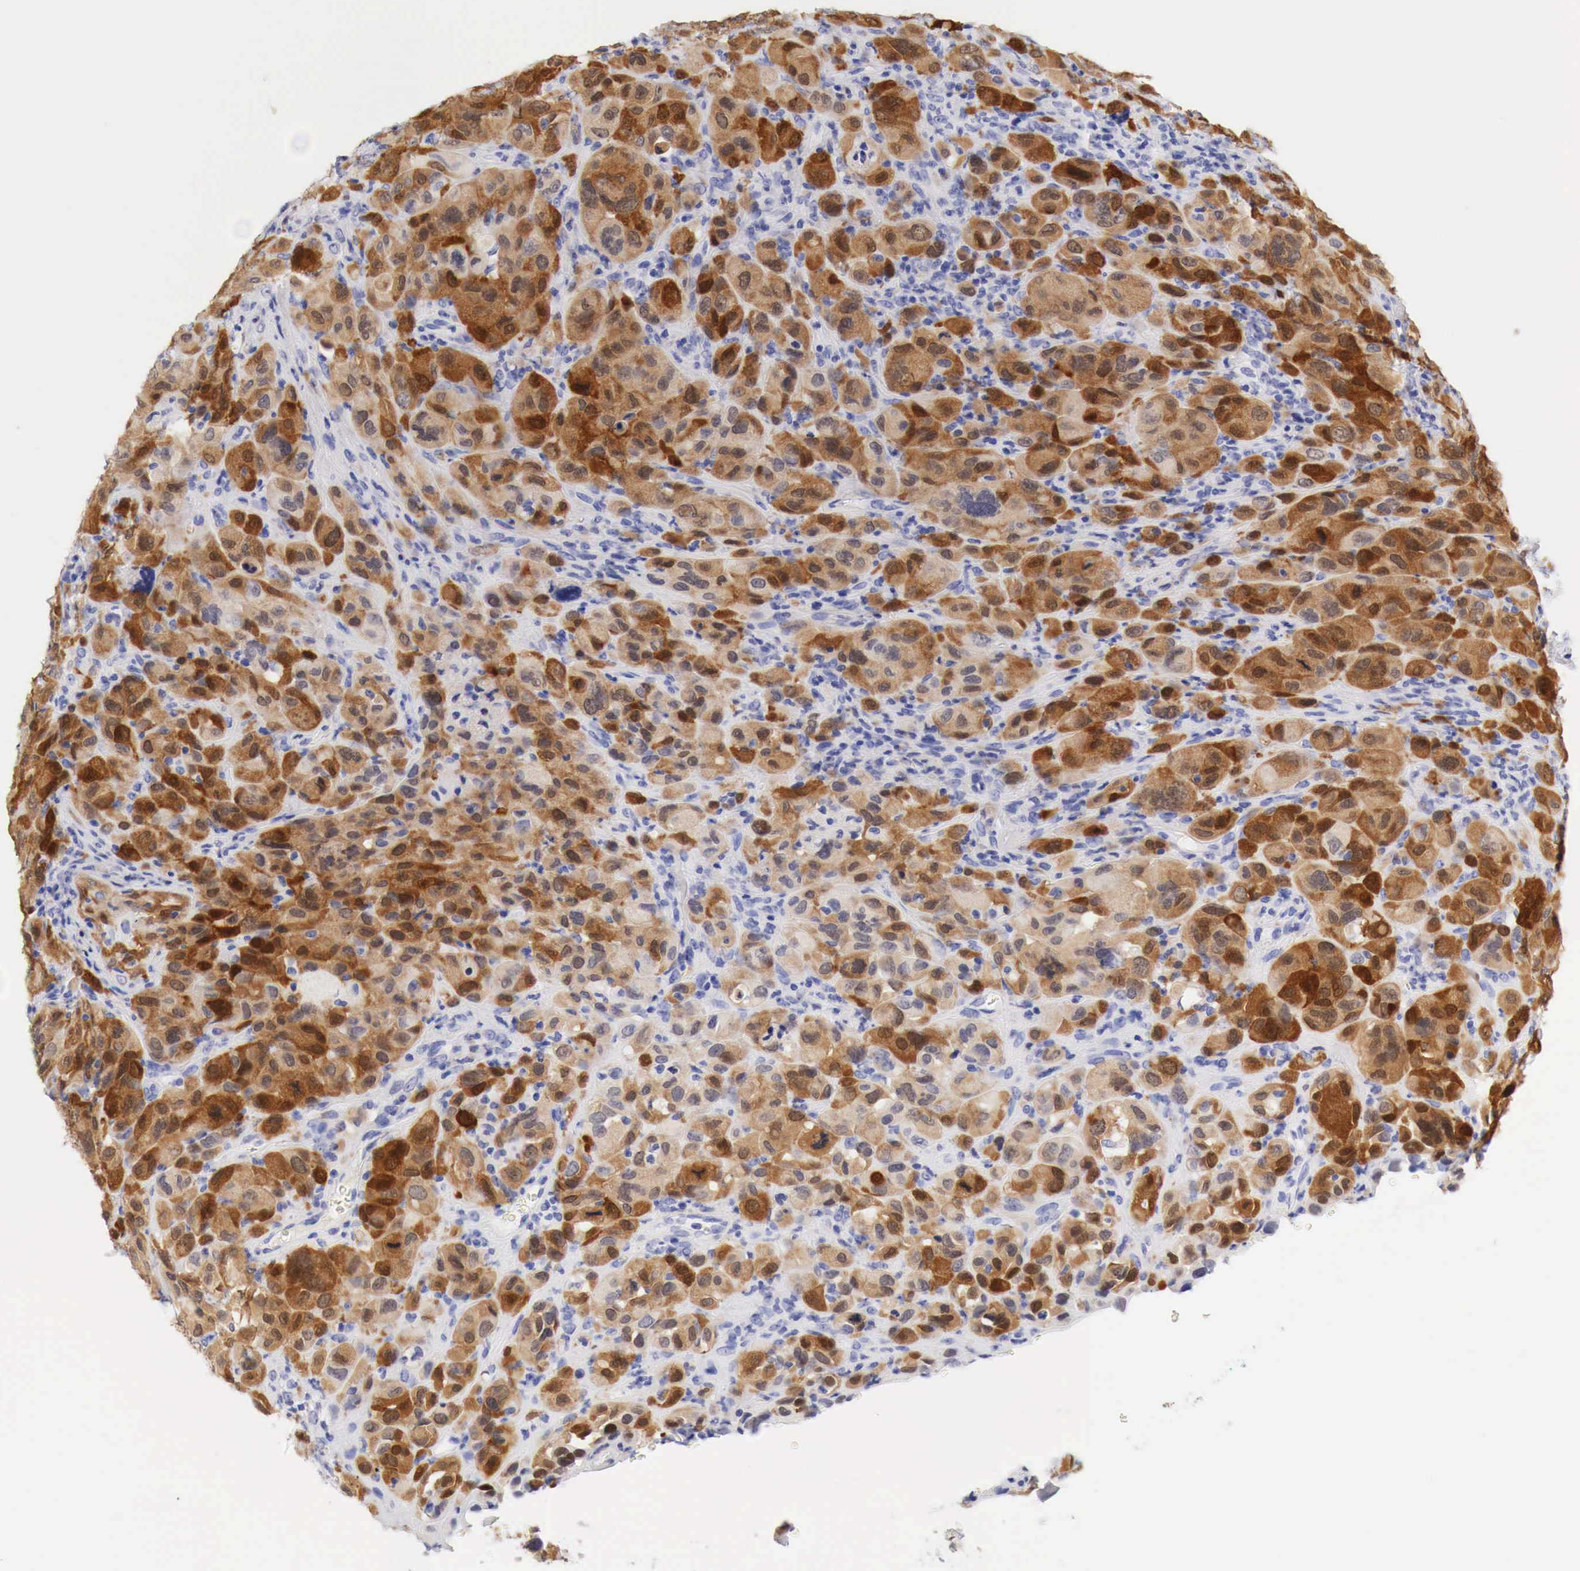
{"staining": {"intensity": "strong", "quantity": ">75%", "location": "cytoplasmic/membranous"}, "tissue": "melanoma", "cell_type": "Tumor cells", "image_type": "cancer", "snomed": [{"axis": "morphology", "description": "Malignant melanoma, Metastatic site"}, {"axis": "topography", "description": "Skin"}], "caption": "Human melanoma stained with a protein marker shows strong staining in tumor cells.", "gene": "CDKN2A", "patient": {"sex": "male", "age": 32}}